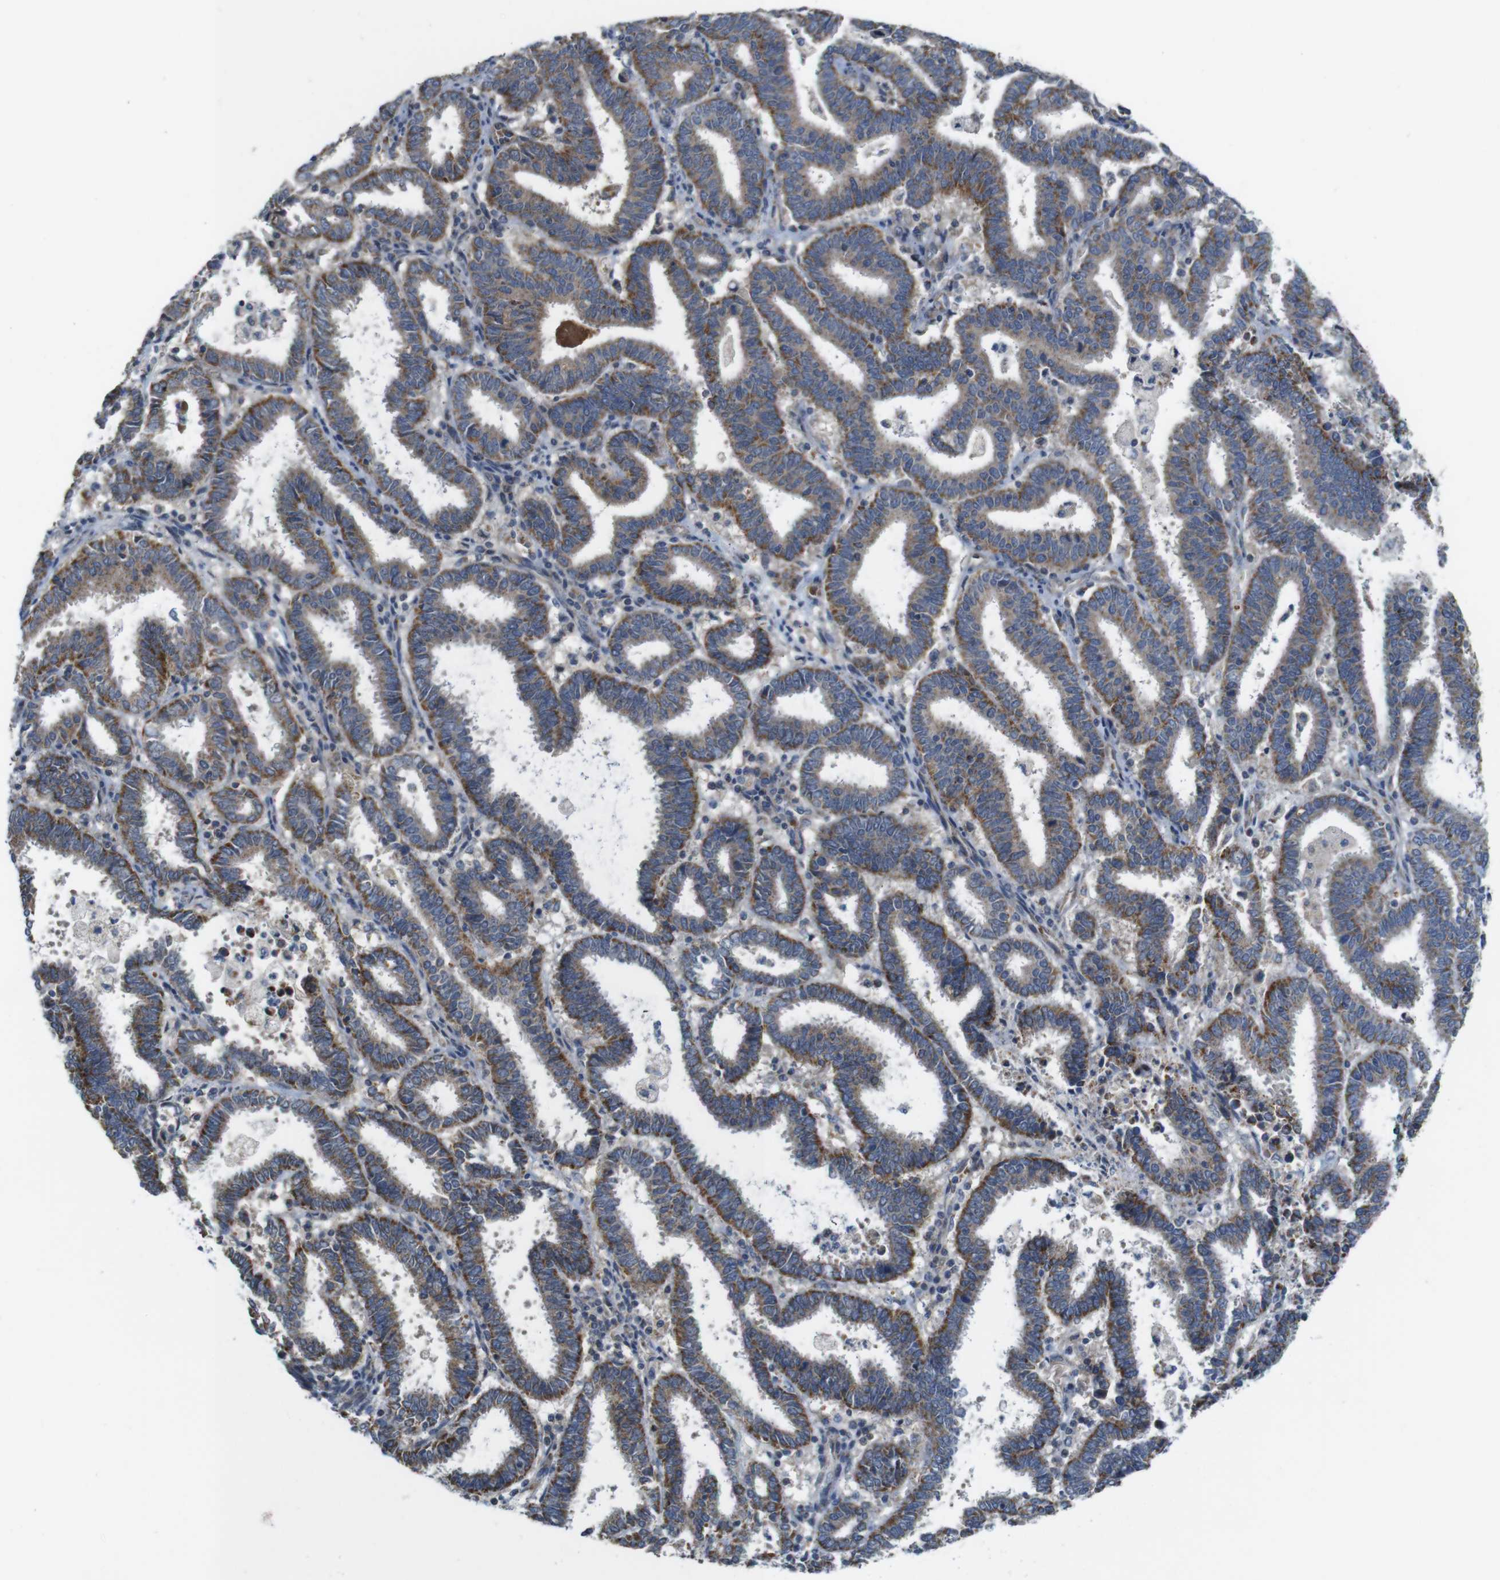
{"staining": {"intensity": "moderate", "quantity": ">75%", "location": "cytoplasmic/membranous"}, "tissue": "endometrial cancer", "cell_type": "Tumor cells", "image_type": "cancer", "snomed": [{"axis": "morphology", "description": "Adenocarcinoma, NOS"}, {"axis": "topography", "description": "Uterus"}], "caption": "Approximately >75% of tumor cells in adenocarcinoma (endometrial) show moderate cytoplasmic/membranous protein positivity as visualized by brown immunohistochemical staining.", "gene": "MARCHF1", "patient": {"sex": "female", "age": 83}}